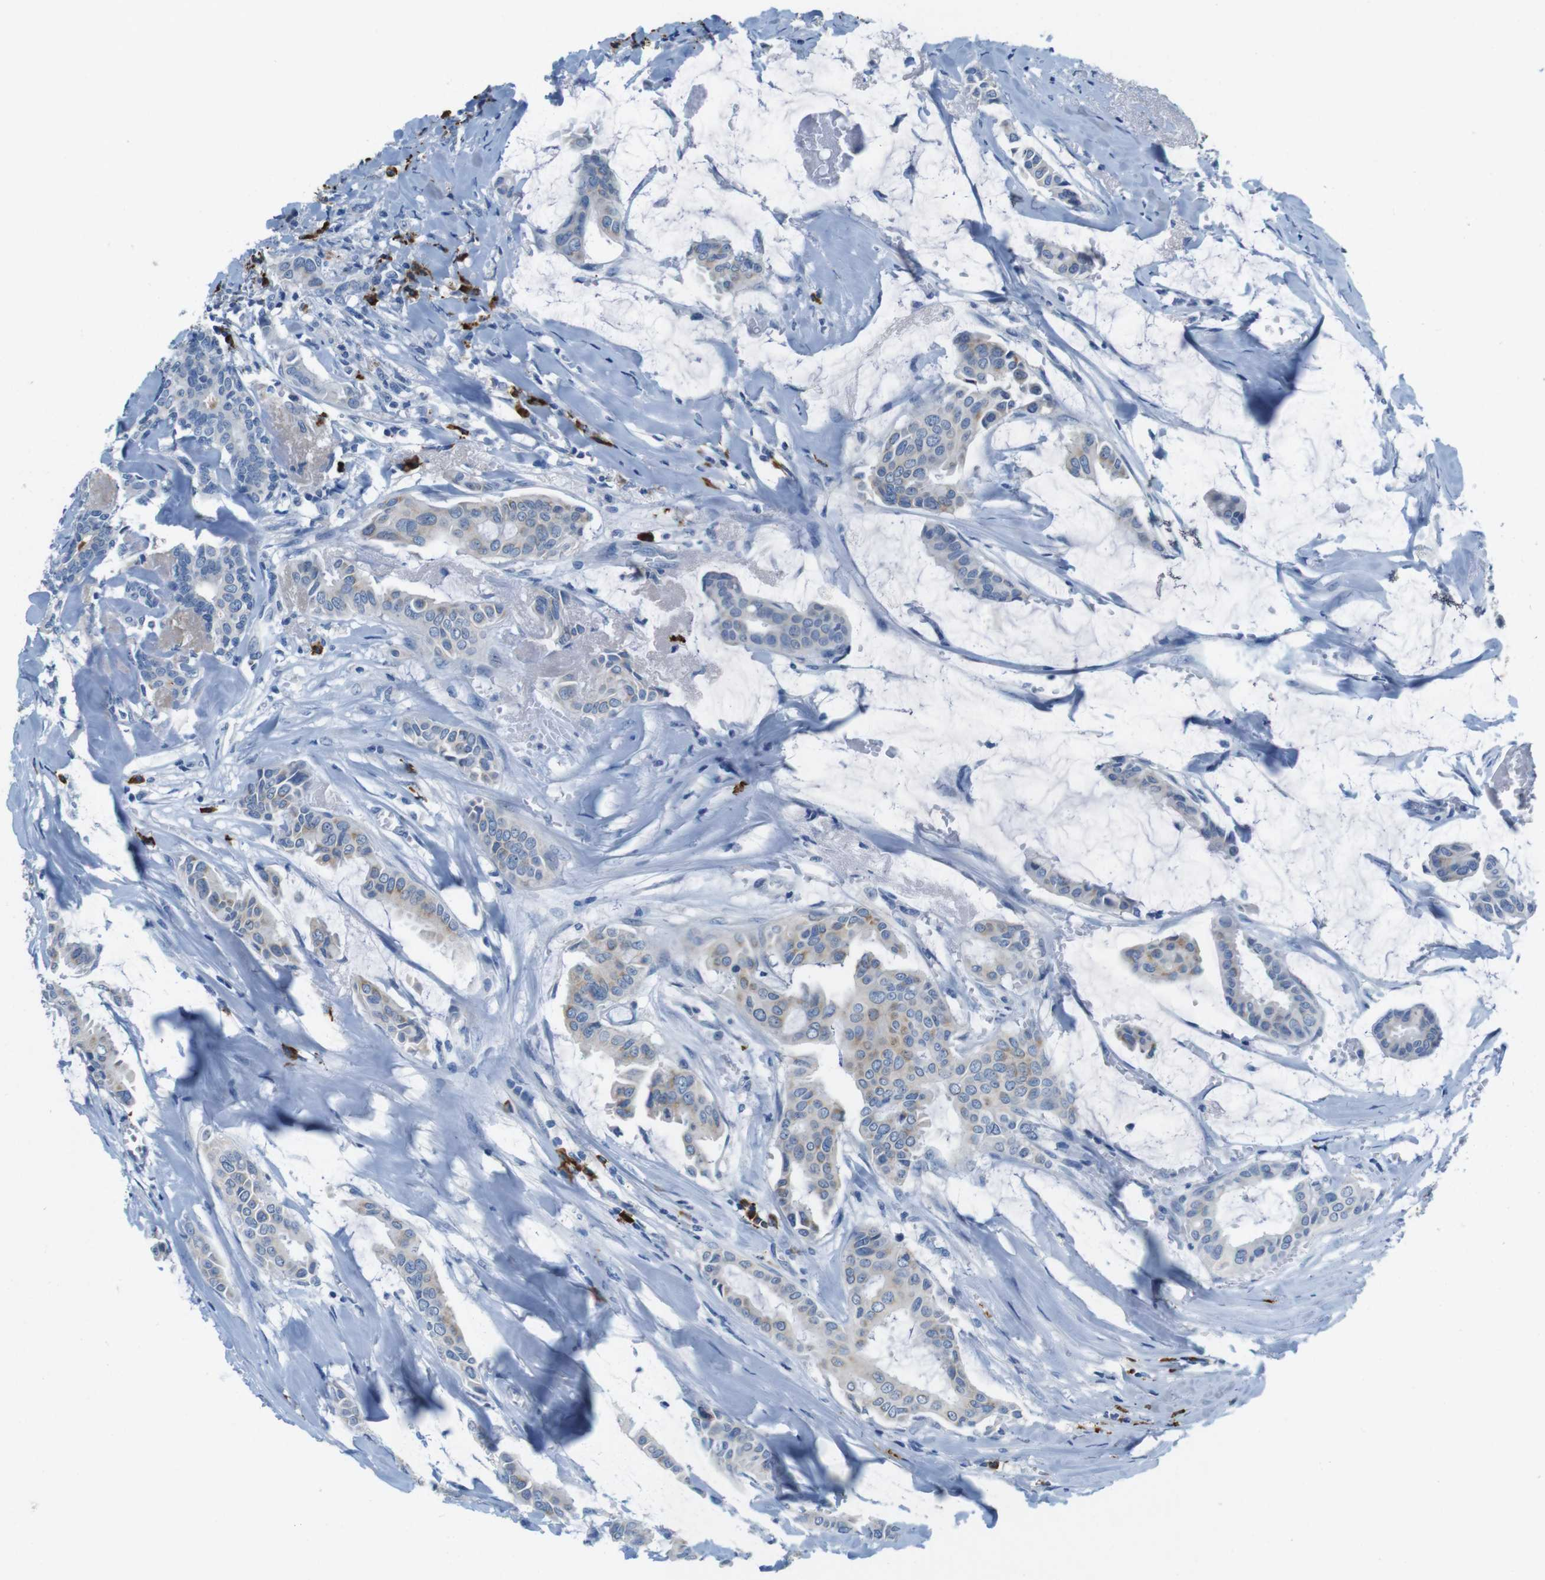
{"staining": {"intensity": "weak", "quantity": "25%-75%", "location": "cytoplasmic/membranous"}, "tissue": "head and neck cancer", "cell_type": "Tumor cells", "image_type": "cancer", "snomed": [{"axis": "morphology", "description": "Adenocarcinoma, NOS"}, {"axis": "topography", "description": "Salivary gland"}, {"axis": "topography", "description": "Head-Neck"}], "caption": "About 25%-75% of tumor cells in human head and neck cancer exhibit weak cytoplasmic/membranous protein positivity as visualized by brown immunohistochemical staining.", "gene": "SLC35A3", "patient": {"sex": "female", "age": 59}}